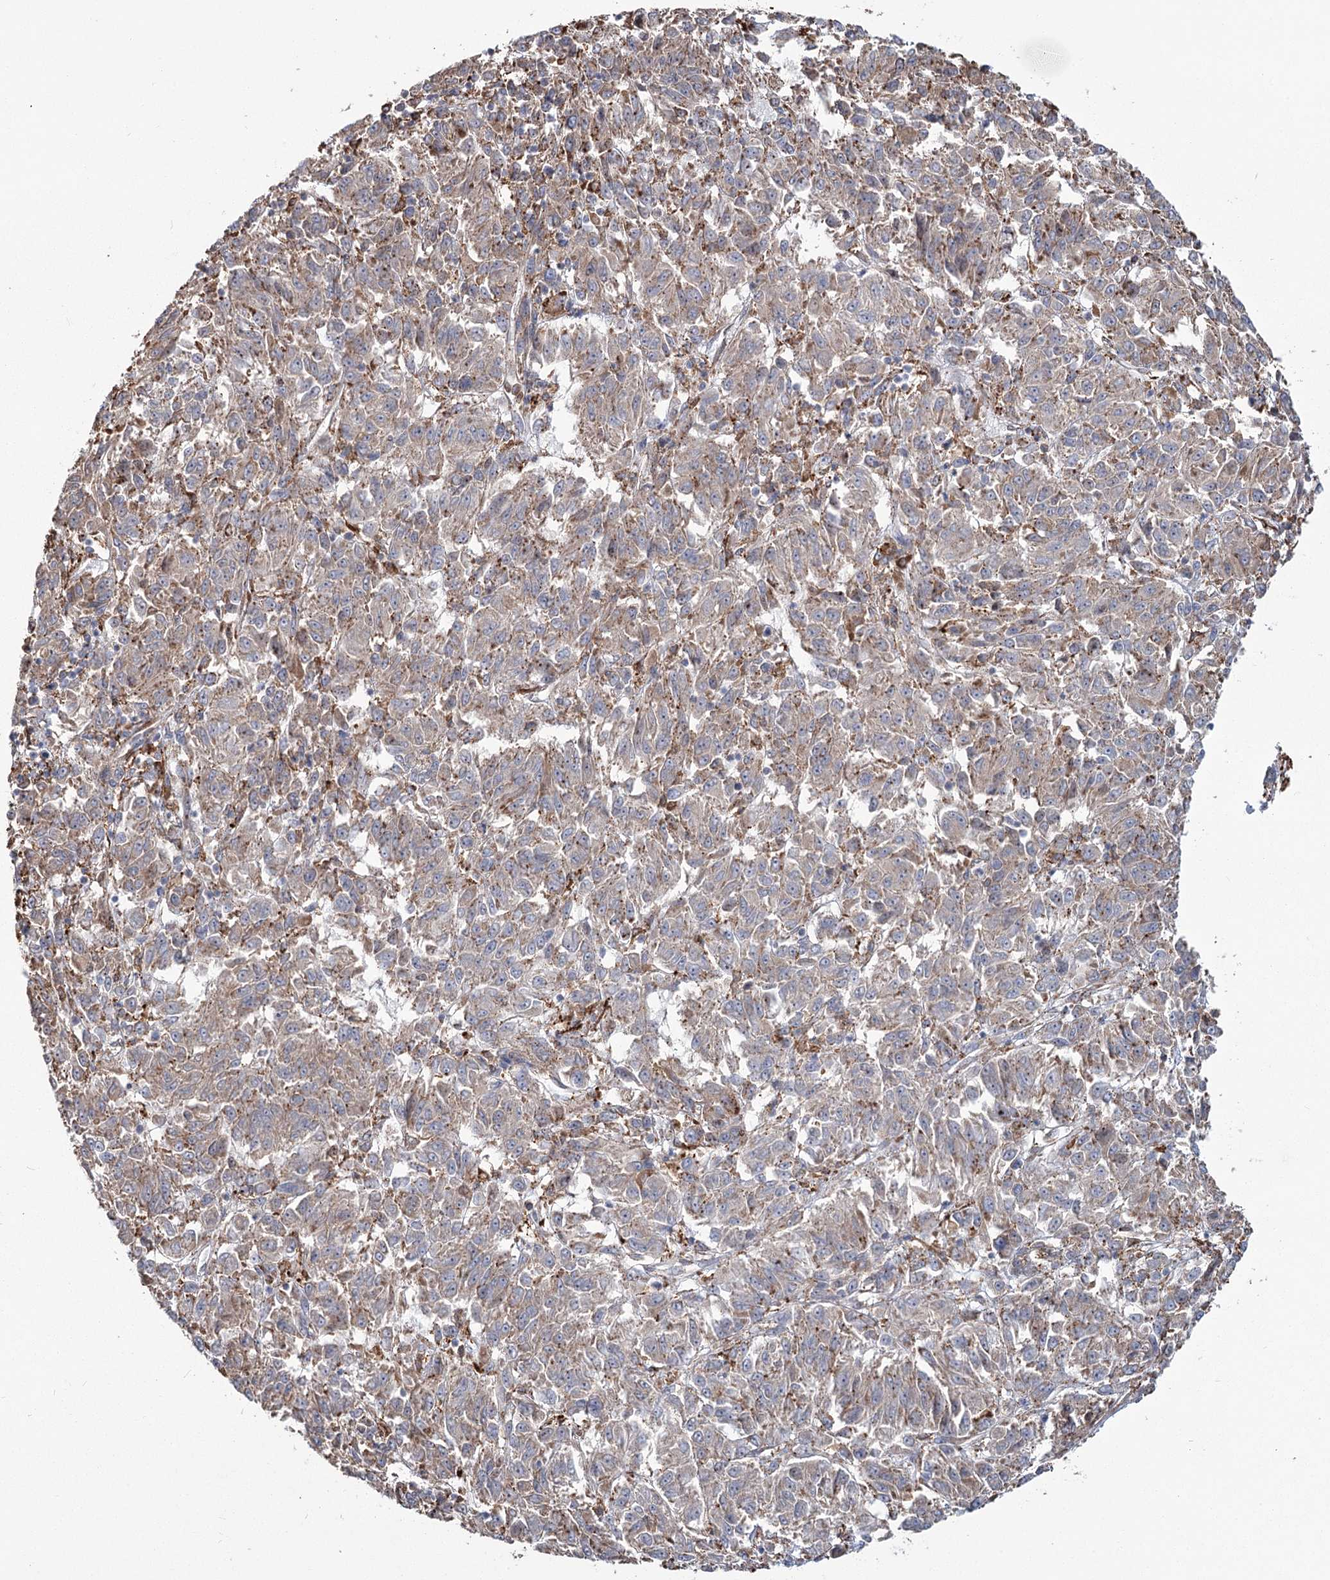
{"staining": {"intensity": "negative", "quantity": "none", "location": "none"}, "tissue": "melanoma", "cell_type": "Tumor cells", "image_type": "cancer", "snomed": [{"axis": "morphology", "description": "Malignant melanoma, Metastatic site"}, {"axis": "topography", "description": "Lung"}], "caption": "Tumor cells are negative for protein expression in human malignant melanoma (metastatic site).", "gene": "ZCCHC9", "patient": {"sex": "male", "age": 64}}